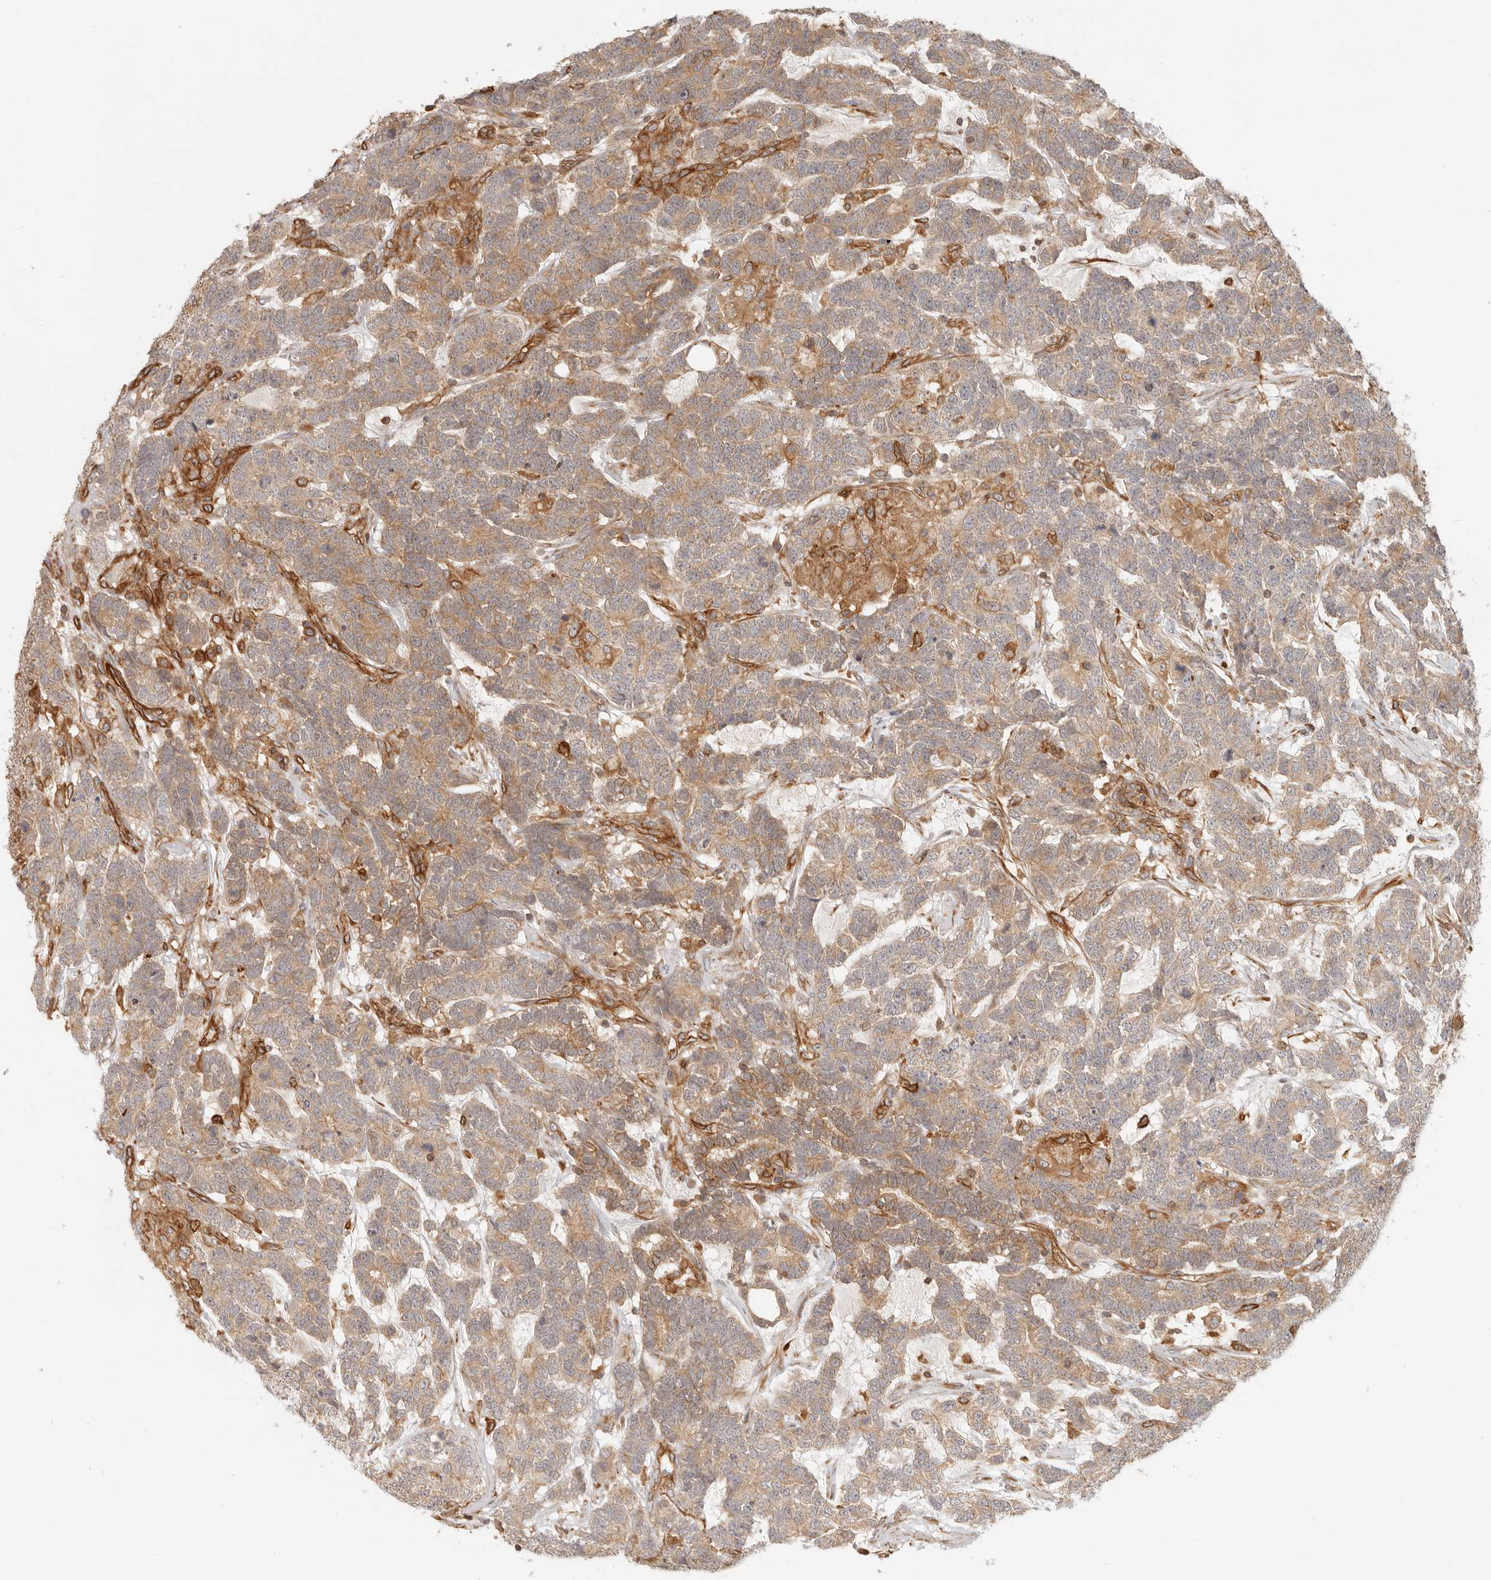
{"staining": {"intensity": "moderate", "quantity": ">75%", "location": "cytoplasmic/membranous"}, "tissue": "testis cancer", "cell_type": "Tumor cells", "image_type": "cancer", "snomed": [{"axis": "morphology", "description": "Carcinoma, Embryonal, NOS"}, {"axis": "topography", "description": "Testis"}], "caption": "The image exhibits a brown stain indicating the presence of a protein in the cytoplasmic/membranous of tumor cells in embryonal carcinoma (testis). Nuclei are stained in blue.", "gene": "UFSP1", "patient": {"sex": "male", "age": 26}}